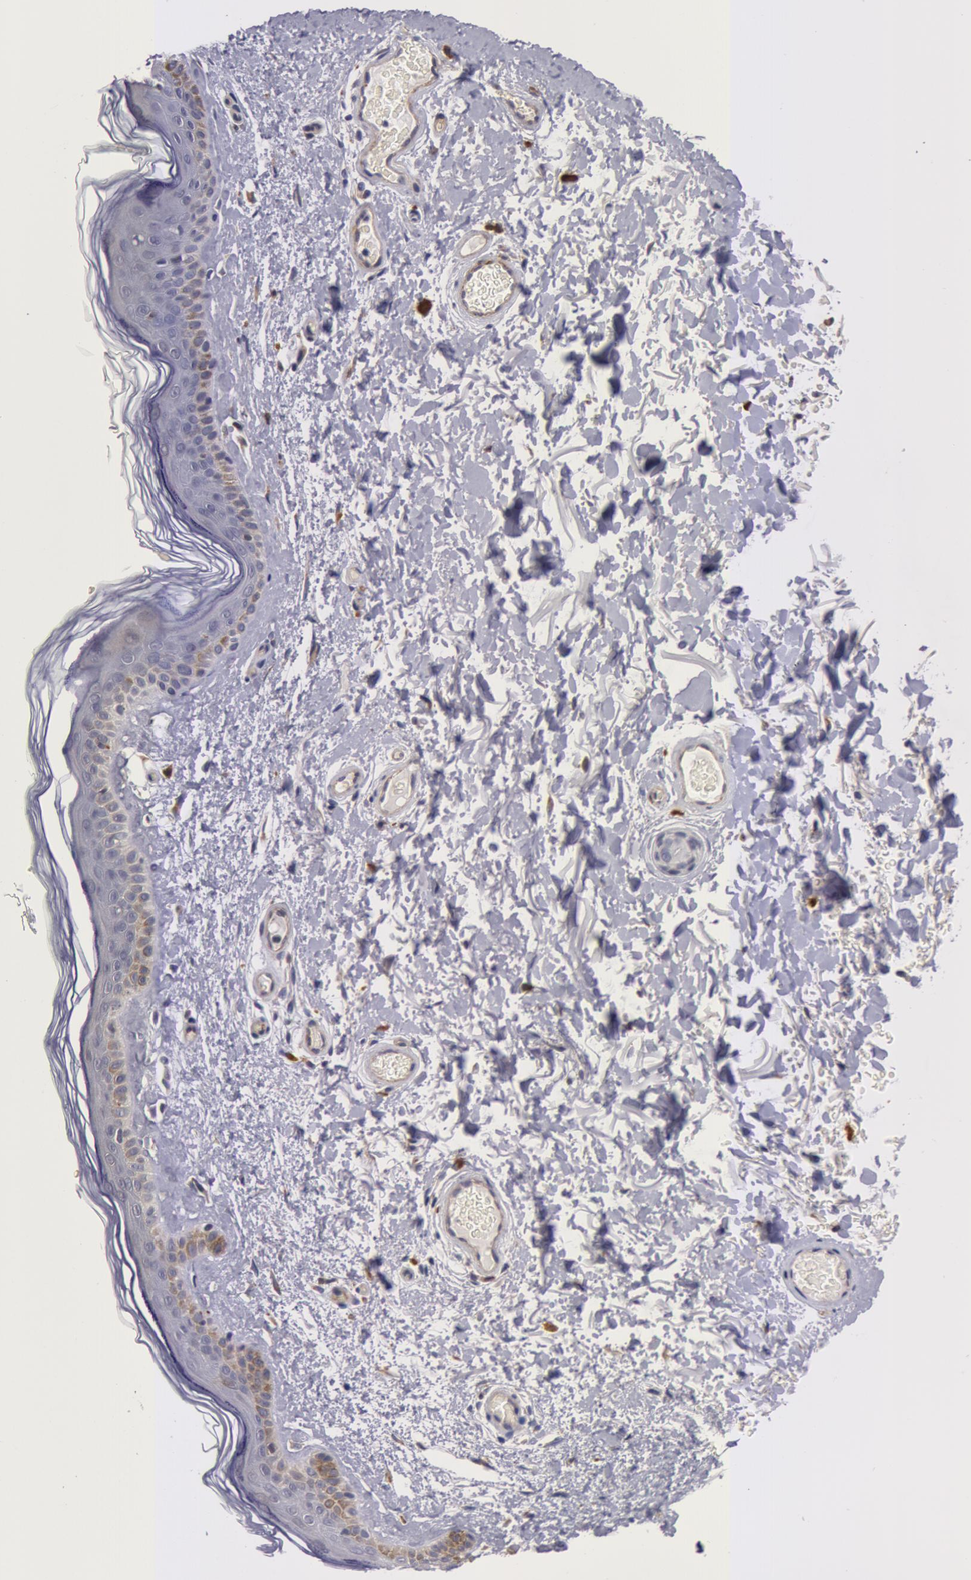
{"staining": {"intensity": "moderate", "quantity": "25%-75%", "location": "cytoplasmic/membranous"}, "tissue": "skin", "cell_type": "Fibroblasts", "image_type": "normal", "snomed": [{"axis": "morphology", "description": "Normal tissue, NOS"}, {"axis": "topography", "description": "Skin"}], "caption": "Protein analysis of benign skin displays moderate cytoplasmic/membranous staining in approximately 25%-75% of fibroblasts.", "gene": "IL23A", "patient": {"sex": "male", "age": 63}}